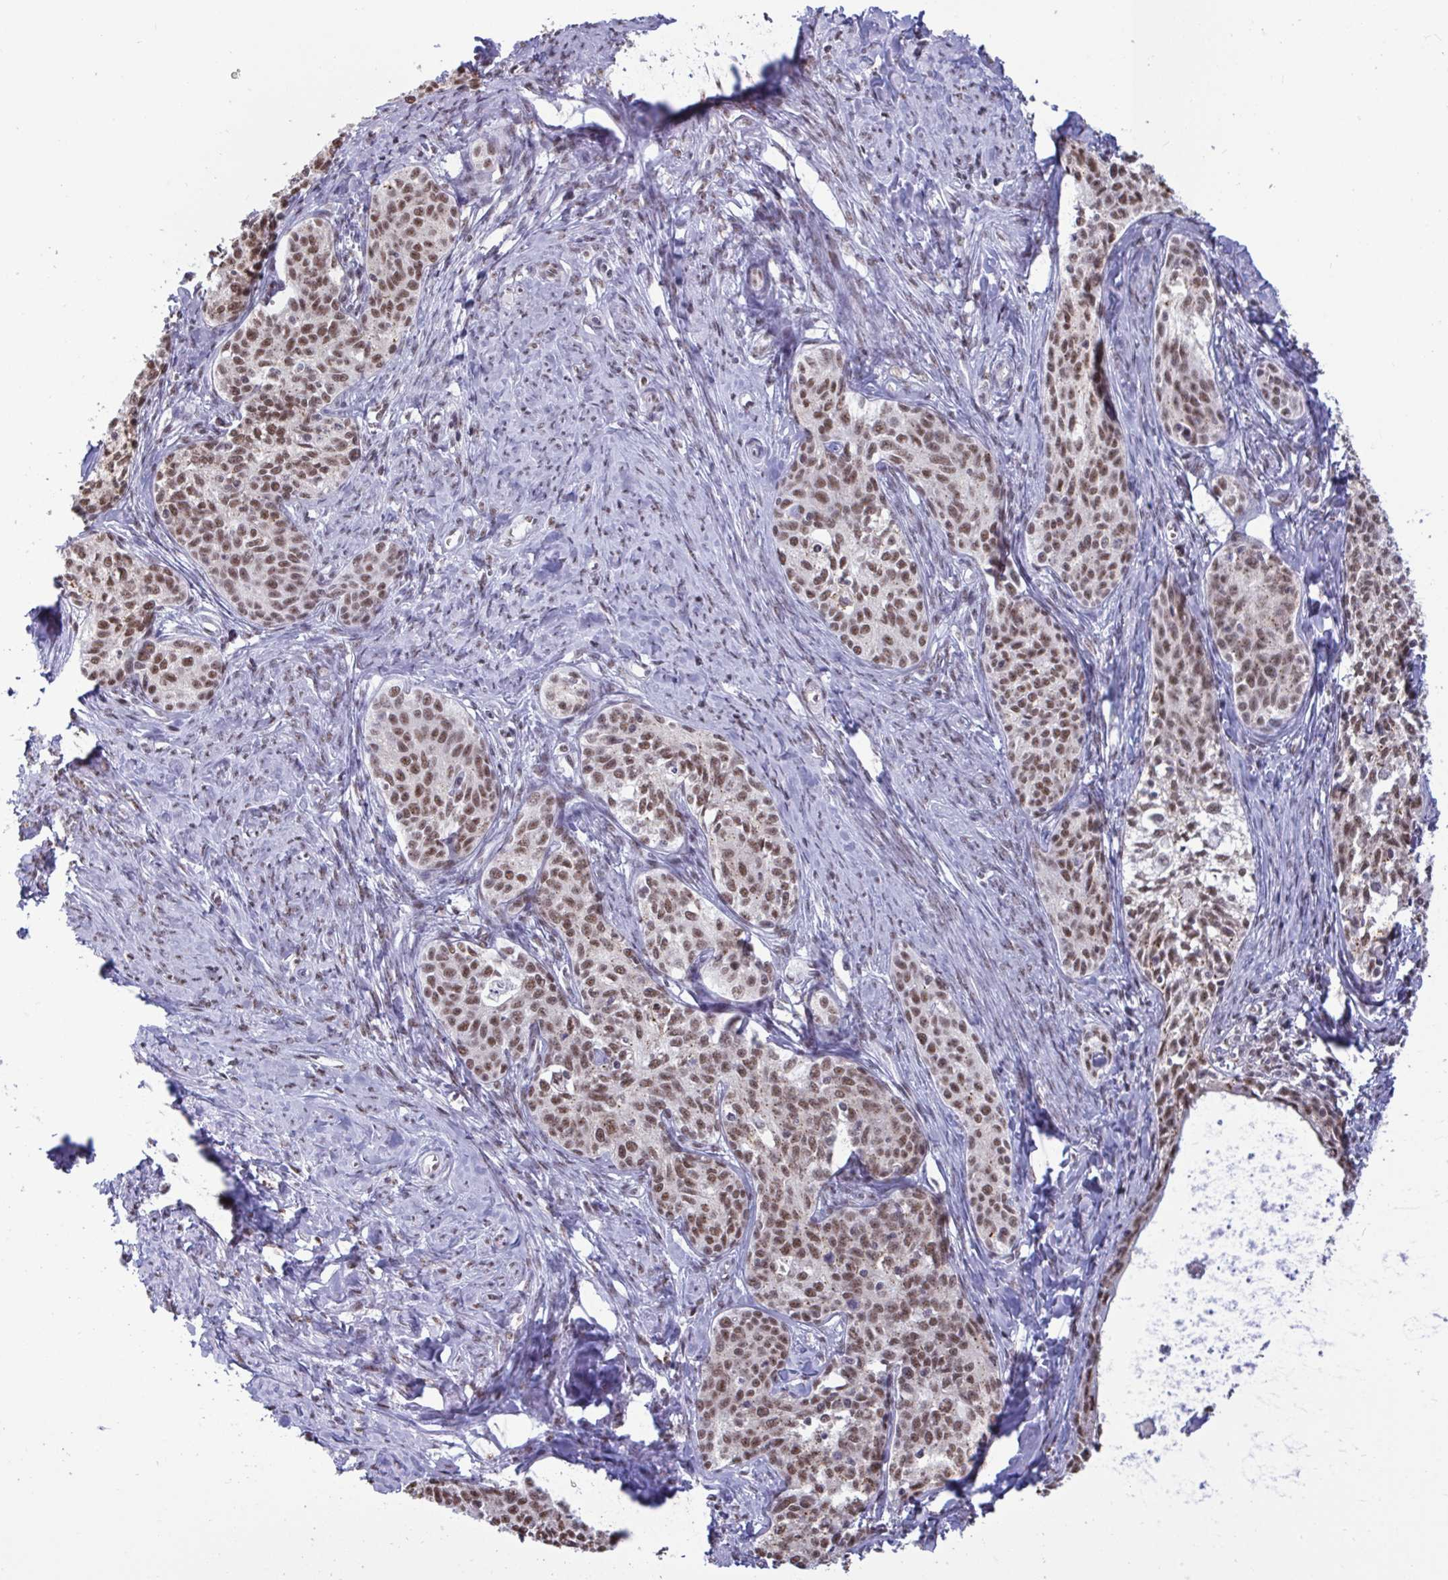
{"staining": {"intensity": "moderate", "quantity": ">75%", "location": "nuclear"}, "tissue": "cervical cancer", "cell_type": "Tumor cells", "image_type": "cancer", "snomed": [{"axis": "morphology", "description": "Squamous cell carcinoma, NOS"}, {"axis": "morphology", "description": "Adenocarcinoma, NOS"}, {"axis": "topography", "description": "Cervix"}], "caption": "Cervical cancer (squamous cell carcinoma) stained with a brown dye demonstrates moderate nuclear positive positivity in about >75% of tumor cells.", "gene": "PUF60", "patient": {"sex": "female", "age": 52}}